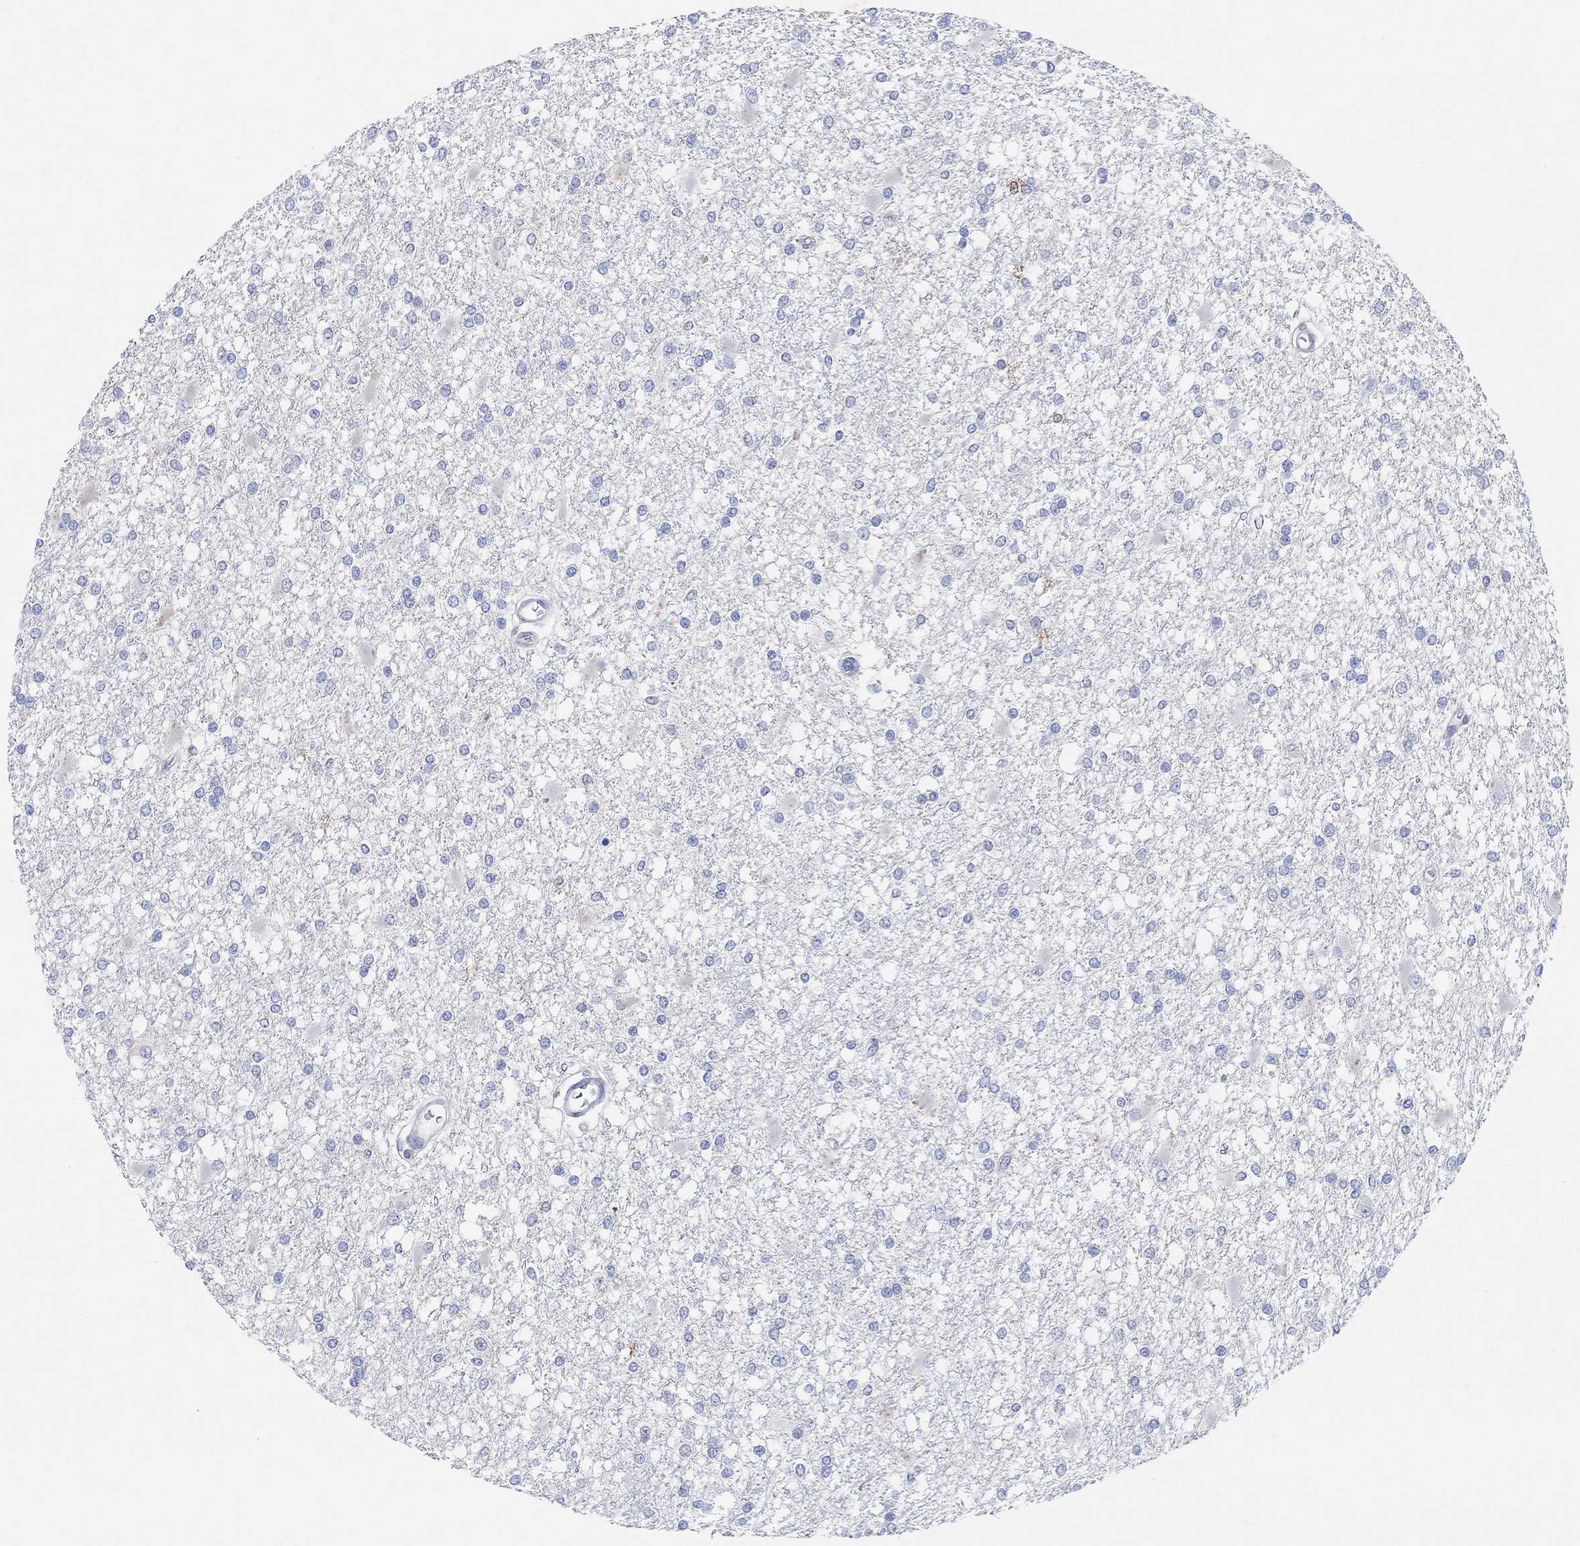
{"staining": {"intensity": "negative", "quantity": "none", "location": "none"}, "tissue": "glioma", "cell_type": "Tumor cells", "image_type": "cancer", "snomed": [{"axis": "morphology", "description": "Glioma, malignant, High grade"}, {"axis": "topography", "description": "Cerebral cortex"}], "caption": "Immunohistochemical staining of human malignant high-grade glioma shows no significant positivity in tumor cells.", "gene": "TYR", "patient": {"sex": "male", "age": 79}}